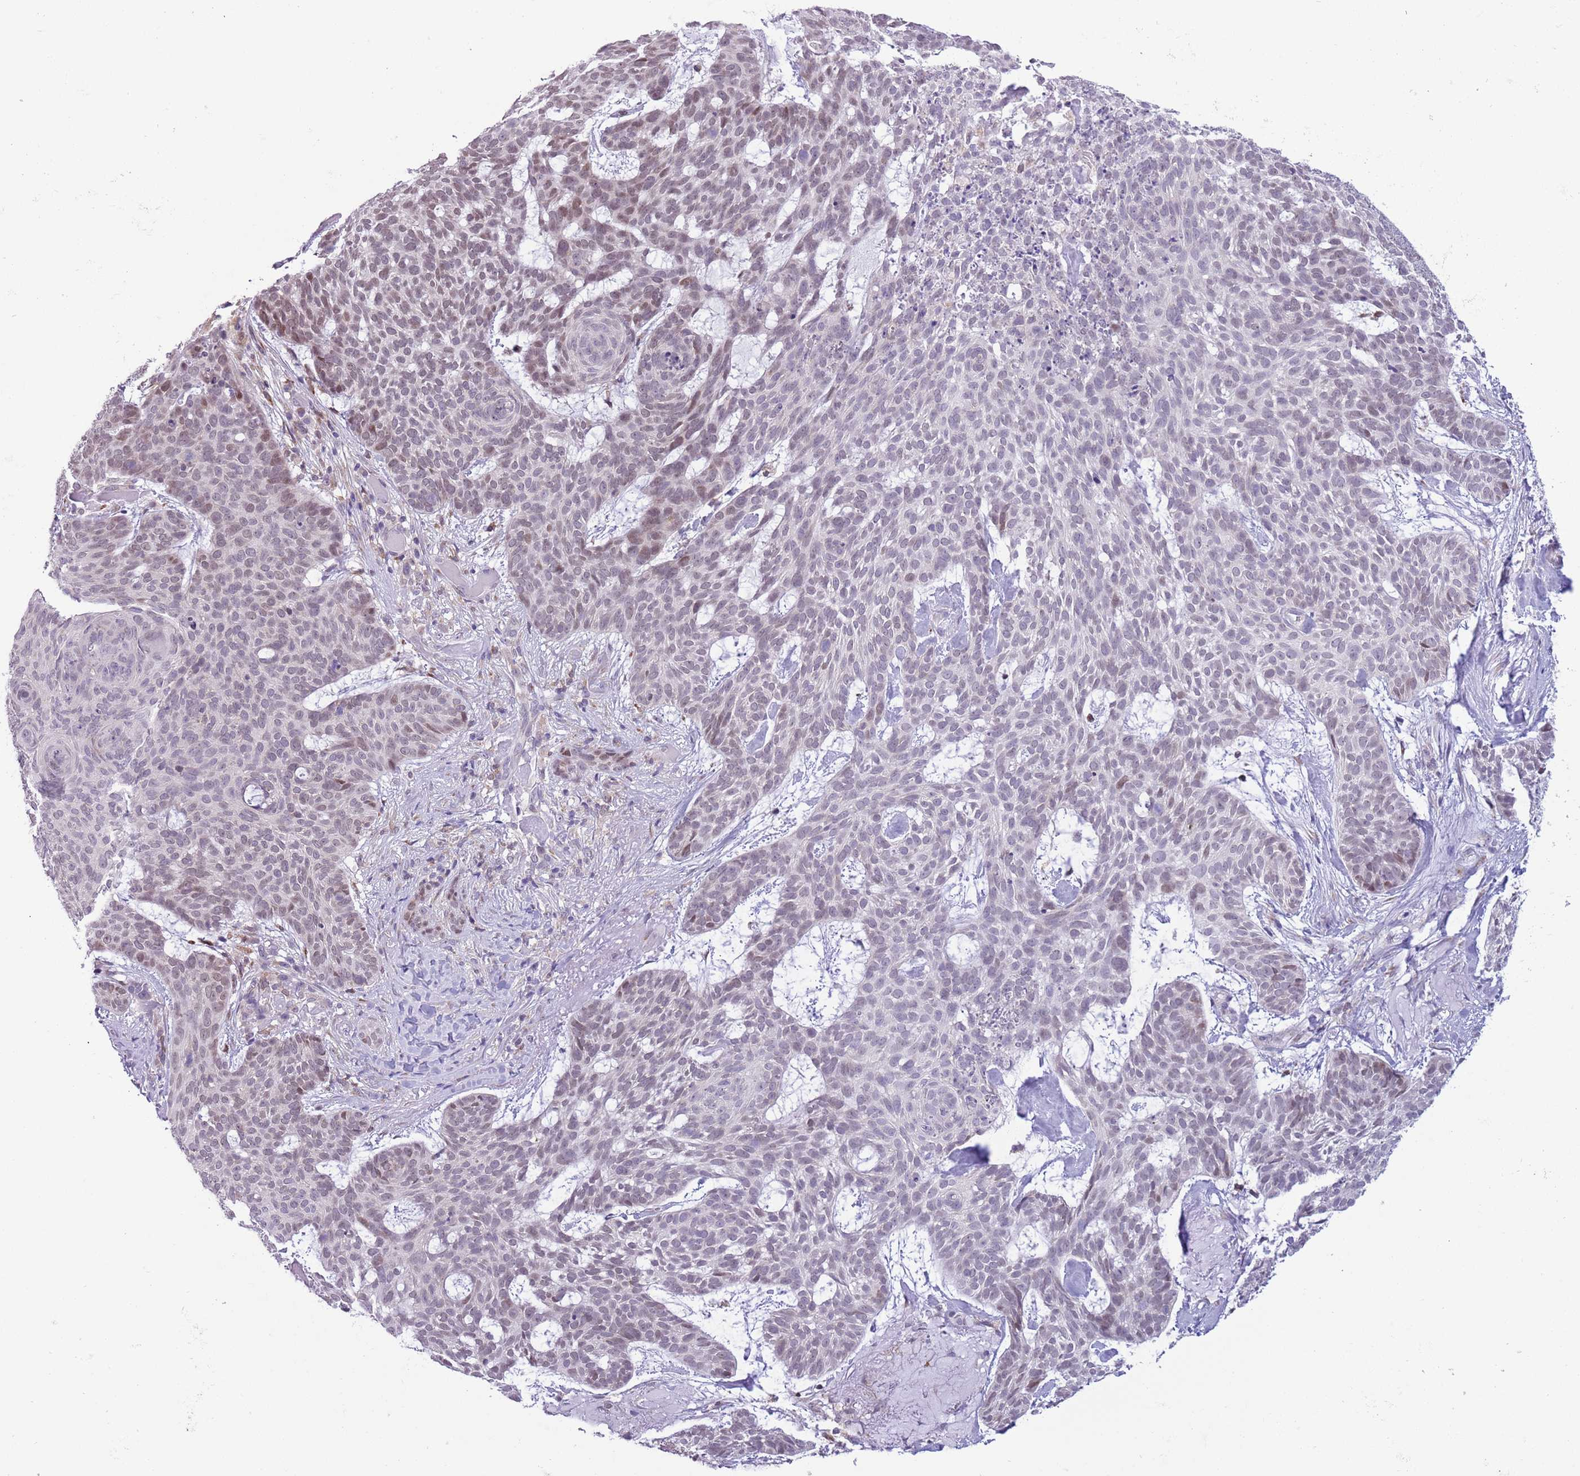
{"staining": {"intensity": "moderate", "quantity": "<25%", "location": "nuclear"}, "tissue": "skin cancer", "cell_type": "Tumor cells", "image_type": "cancer", "snomed": [{"axis": "morphology", "description": "Basal cell carcinoma"}, {"axis": "topography", "description": "Skin"}], "caption": "Basal cell carcinoma (skin) stained with immunohistochemistry (IHC) displays moderate nuclear staining in about <25% of tumor cells. Nuclei are stained in blue.", "gene": "ZNF576", "patient": {"sex": "female", "age": 89}}